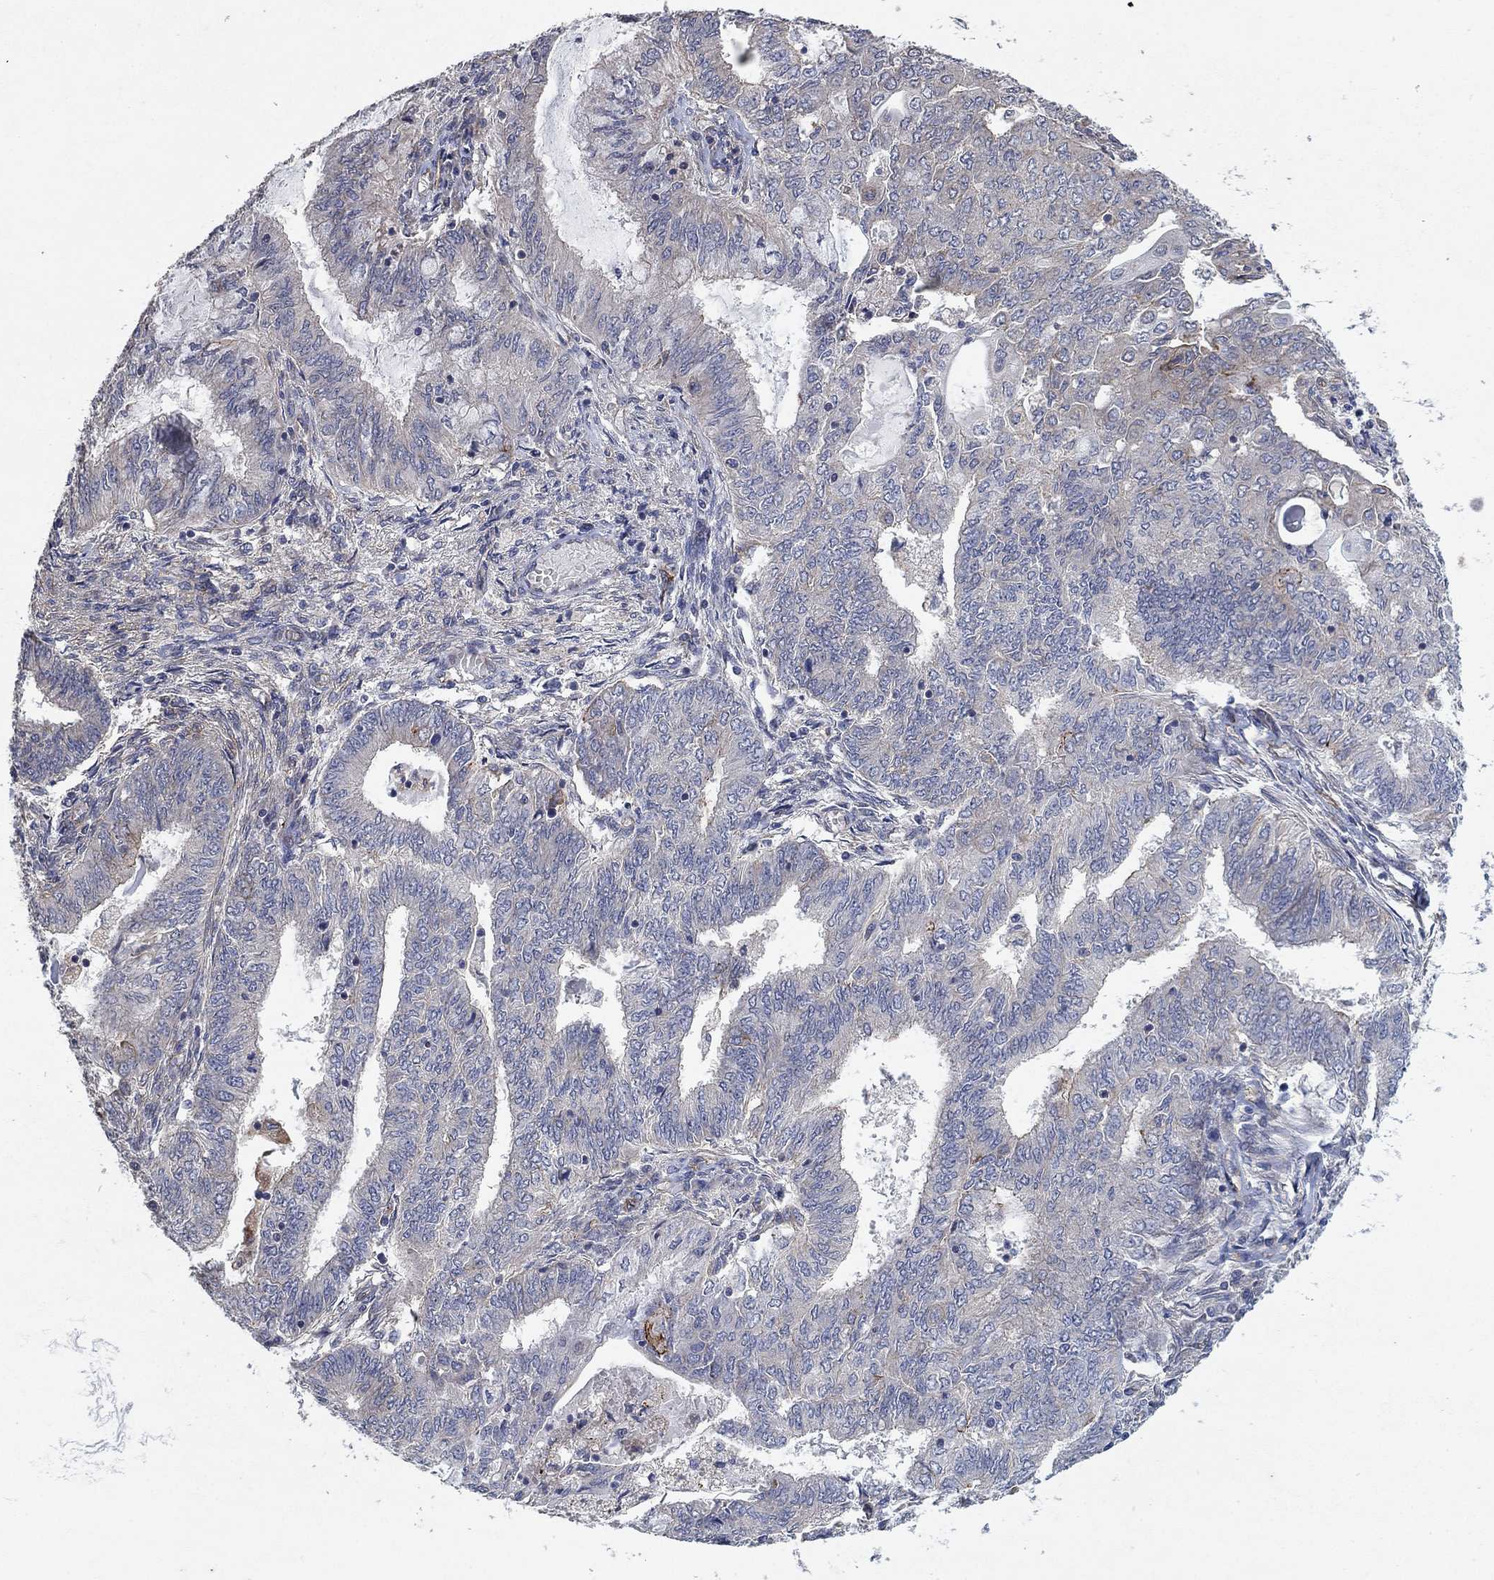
{"staining": {"intensity": "negative", "quantity": "none", "location": "none"}, "tissue": "endometrial cancer", "cell_type": "Tumor cells", "image_type": "cancer", "snomed": [{"axis": "morphology", "description": "Adenocarcinoma, NOS"}, {"axis": "topography", "description": "Endometrium"}], "caption": "High magnification brightfield microscopy of endometrial adenocarcinoma stained with DAB (3,3'-diaminobenzidine) (brown) and counterstained with hematoxylin (blue): tumor cells show no significant positivity. Nuclei are stained in blue.", "gene": "MCUR1", "patient": {"sex": "female", "age": 62}}